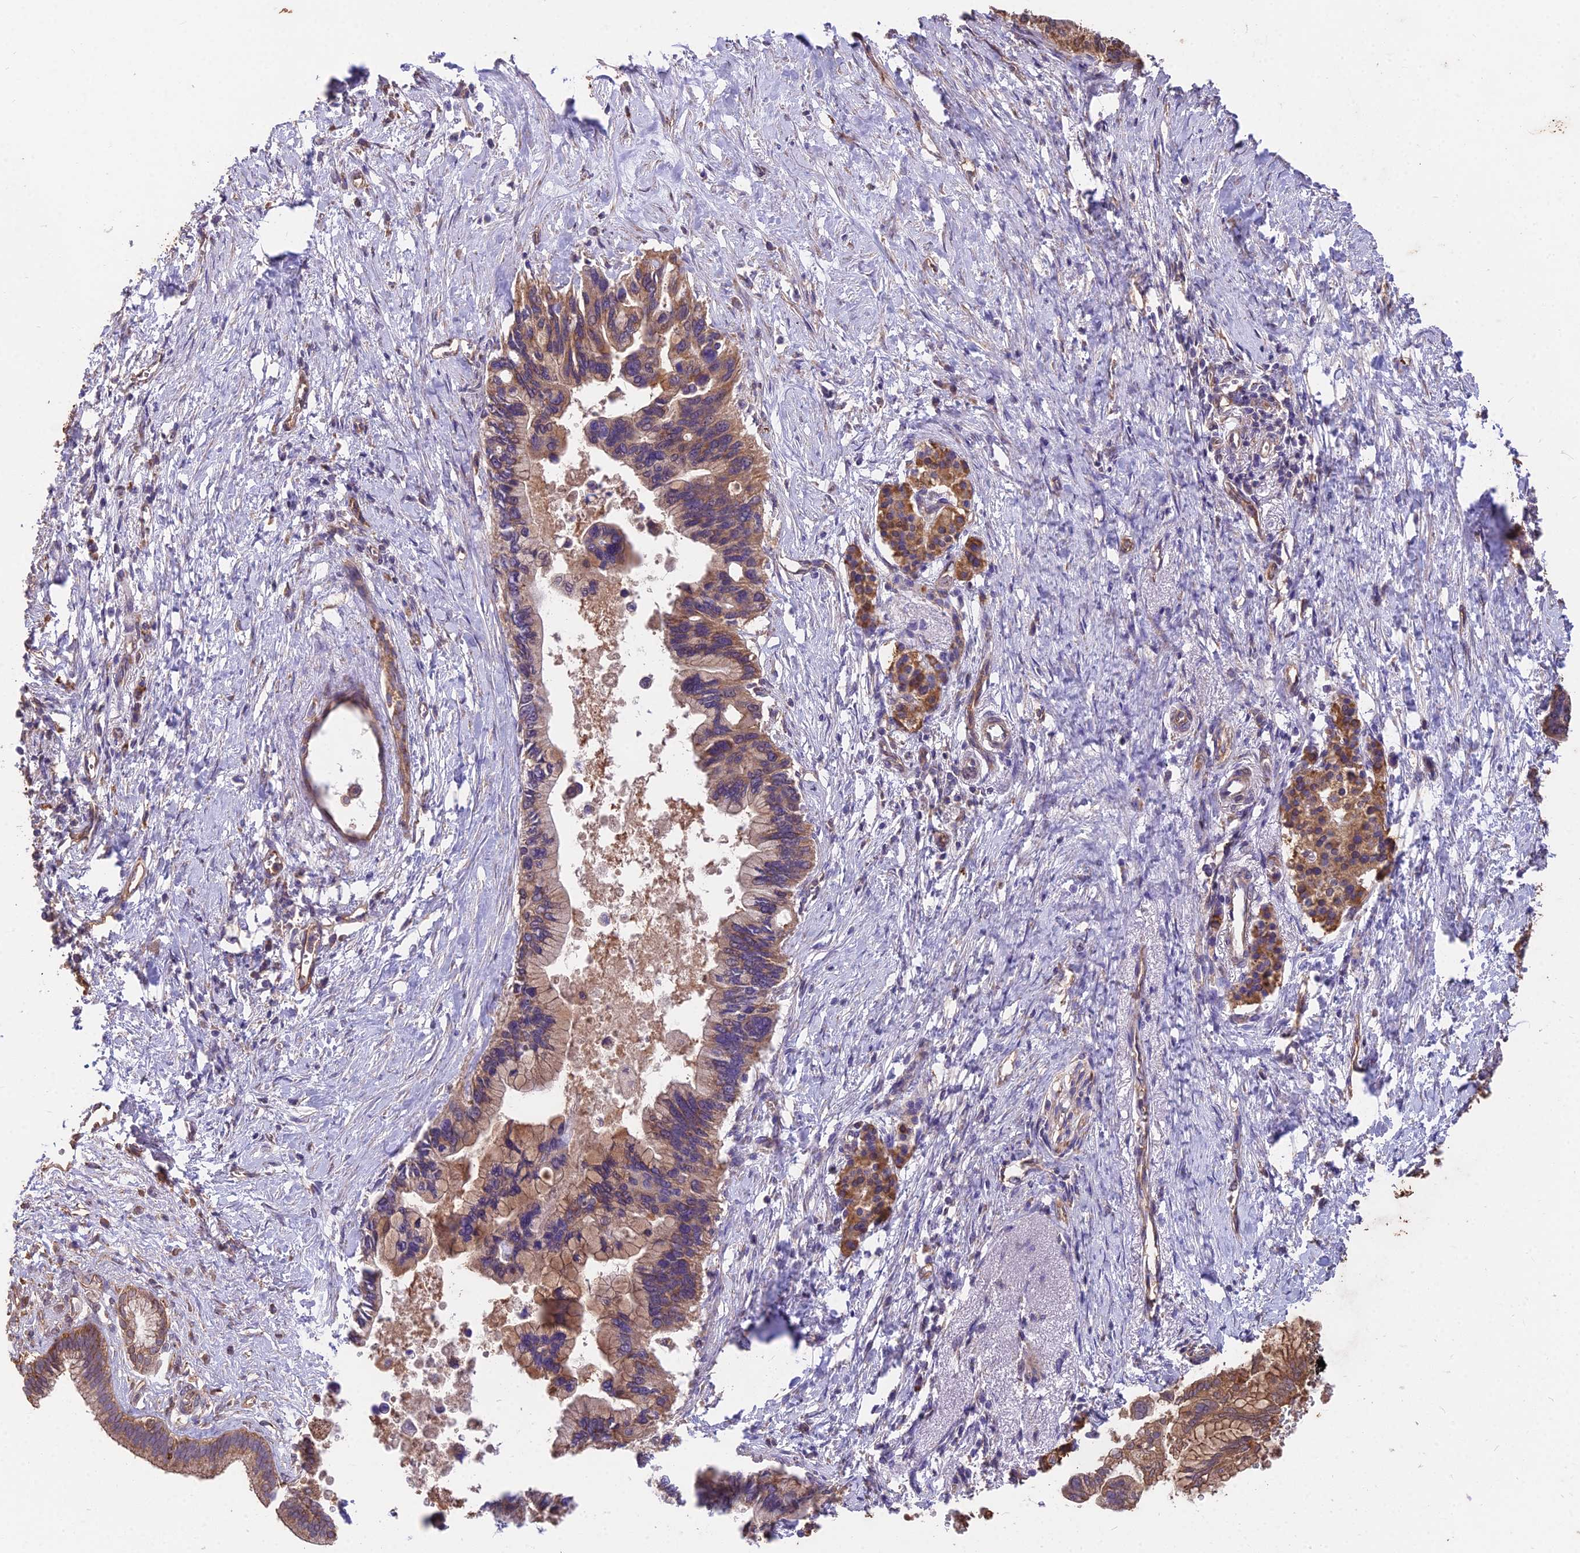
{"staining": {"intensity": "moderate", "quantity": ">75%", "location": "cytoplasmic/membranous"}, "tissue": "pancreatic cancer", "cell_type": "Tumor cells", "image_type": "cancer", "snomed": [{"axis": "morphology", "description": "Adenocarcinoma, NOS"}, {"axis": "topography", "description": "Pancreas"}], "caption": "DAB immunohistochemical staining of adenocarcinoma (pancreatic) shows moderate cytoplasmic/membranous protein positivity in approximately >75% of tumor cells. The staining is performed using DAB brown chromogen to label protein expression. The nuclei are counter-stained blue using hematoxylin.", "gene": "CEMIP2", "patient": {"sex": "female", "age": 83}}